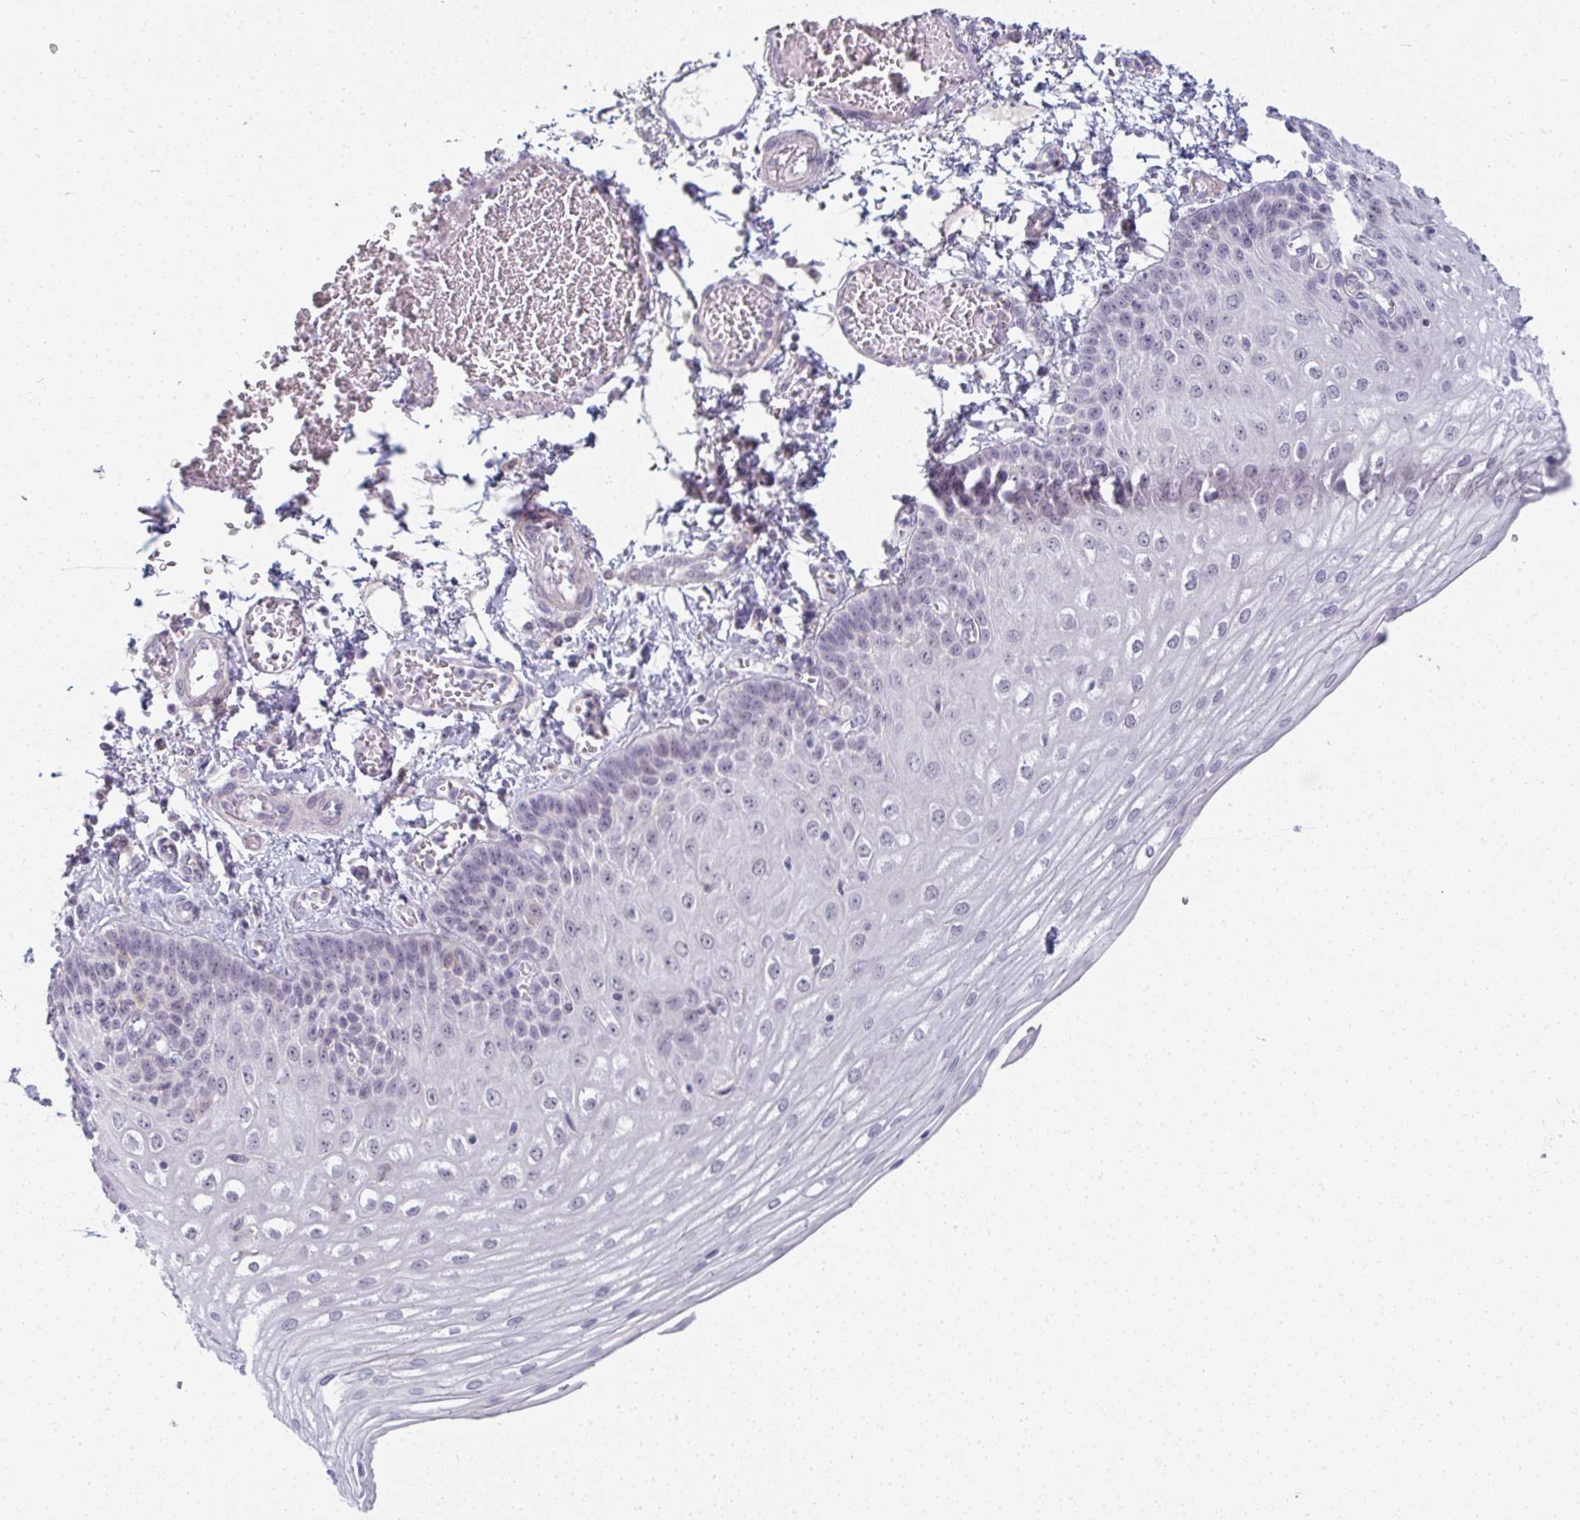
{"staining": {"intensity": "weak", "quantity": "<25%", "location": "nuclear"}, "tissue": "esophagus", "cell_type": "Squamous epithelial cells", "image_type": "normal", "snomed": [{"axis": "morphology", "description": "Normal tissue, NOS"}, {"axis": "morphology", "description": "Adenocarcinoma, NOS"}, {"axis": "topography", "description": "Esophagus"}], "caption": "Esophagus was stained to show a protein in brown. There is no significant expression in squamous epithelial cells.", "gene": "PPFIA4", "patient": {"sex": "male", "age": 81}}